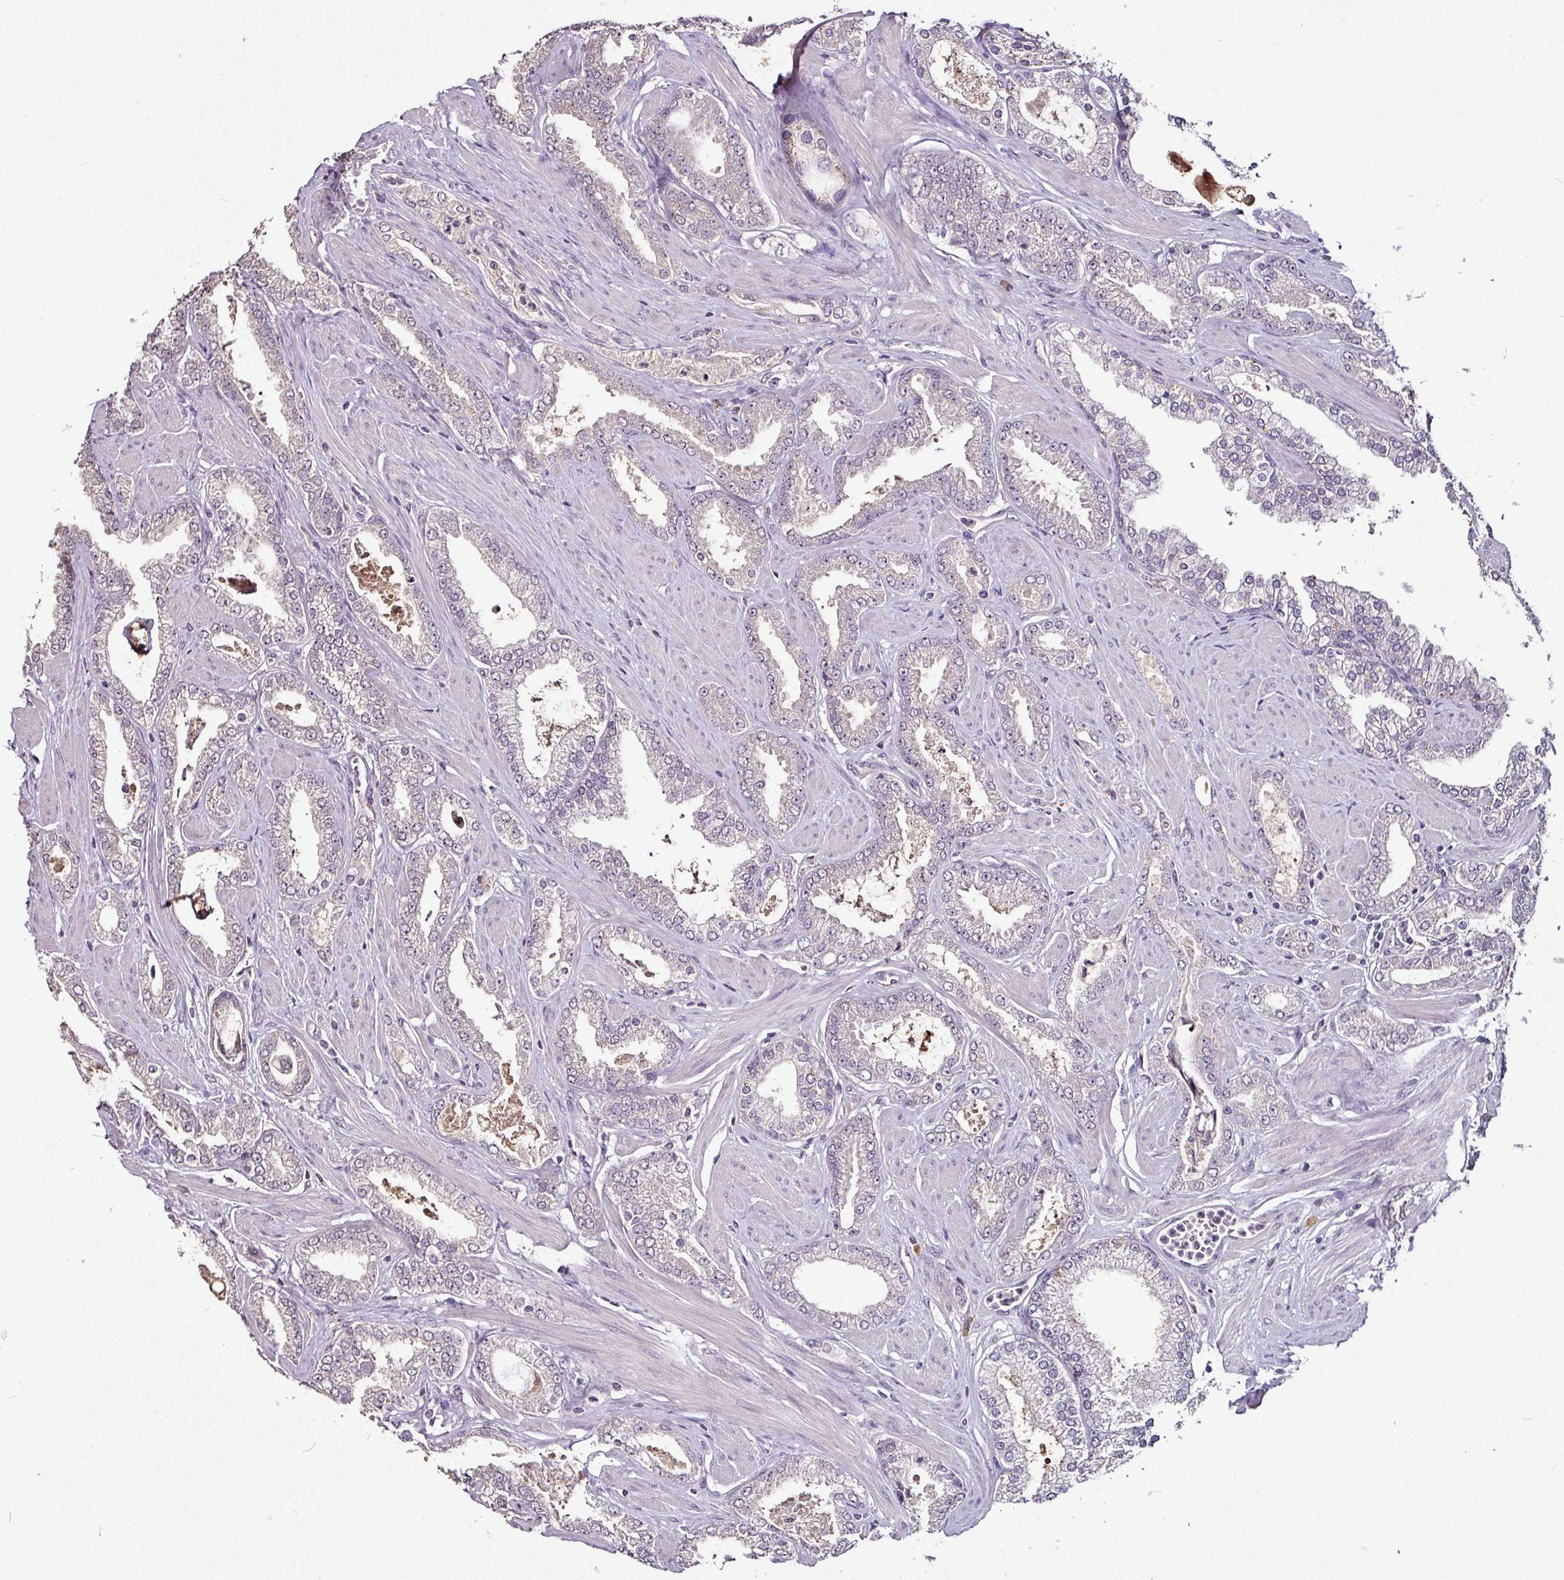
{"staining": {"intensity": "negative", "quantity": "none", "location": "none"}, "tissue": "prostate cancer", "cell_type": "Tumor cells", "image_type": "cancer", "snomed": [{"axis": "morphology", "description": "Adenocarcinoma, Low grade"}, {"axis": "topography", "description": "Prostate"}], "caption": "Immunohistochemistry histopathology image of neoplastic tissue: prostate low-grade adenocarcinoma stained with DAB exhibits no significant protein staining in tumor cells.", "gene": "RPL38", "patient": {"sex": "male", "age": 42}}